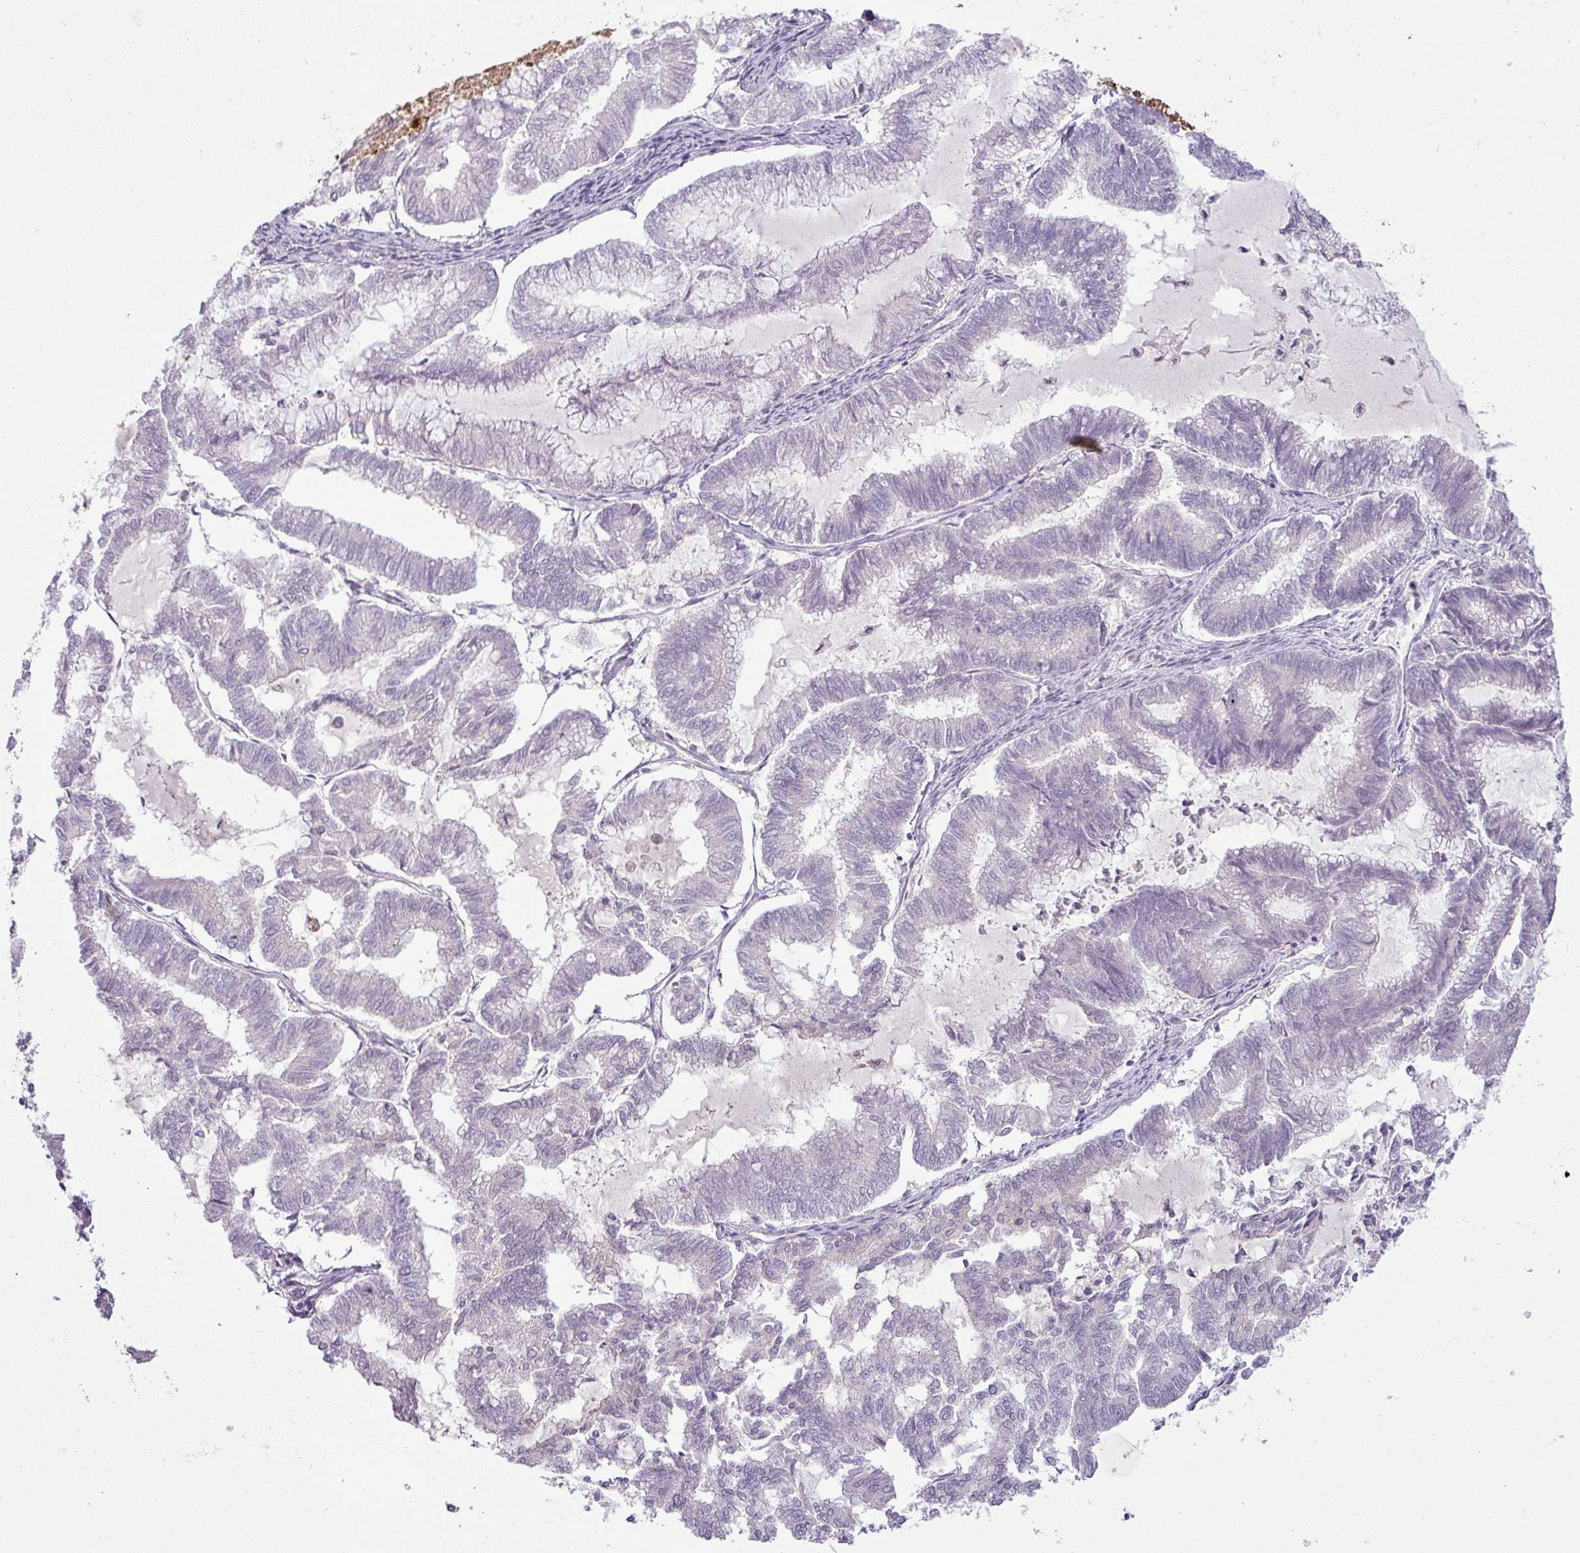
{"staining": {"intensity": "negative", "quantity": "none", "location": "none"}, "tissue": "endometrial cancer", "cell_type": "Tumor cells", "image_type": "cancer", "snomed": [{"axis": "morphology", "description": "Adenocarcinoma, NOS"}, {"axis": "topography", "description": "Endometrium"}], "caption": "Immunohistochemistry of adenocarcinoma (endometrial) reveals no staining in tumor cells. Nuclei are stained in blue.", "gene": "APOM", "patient": {"sex": "female", "age": 79}}